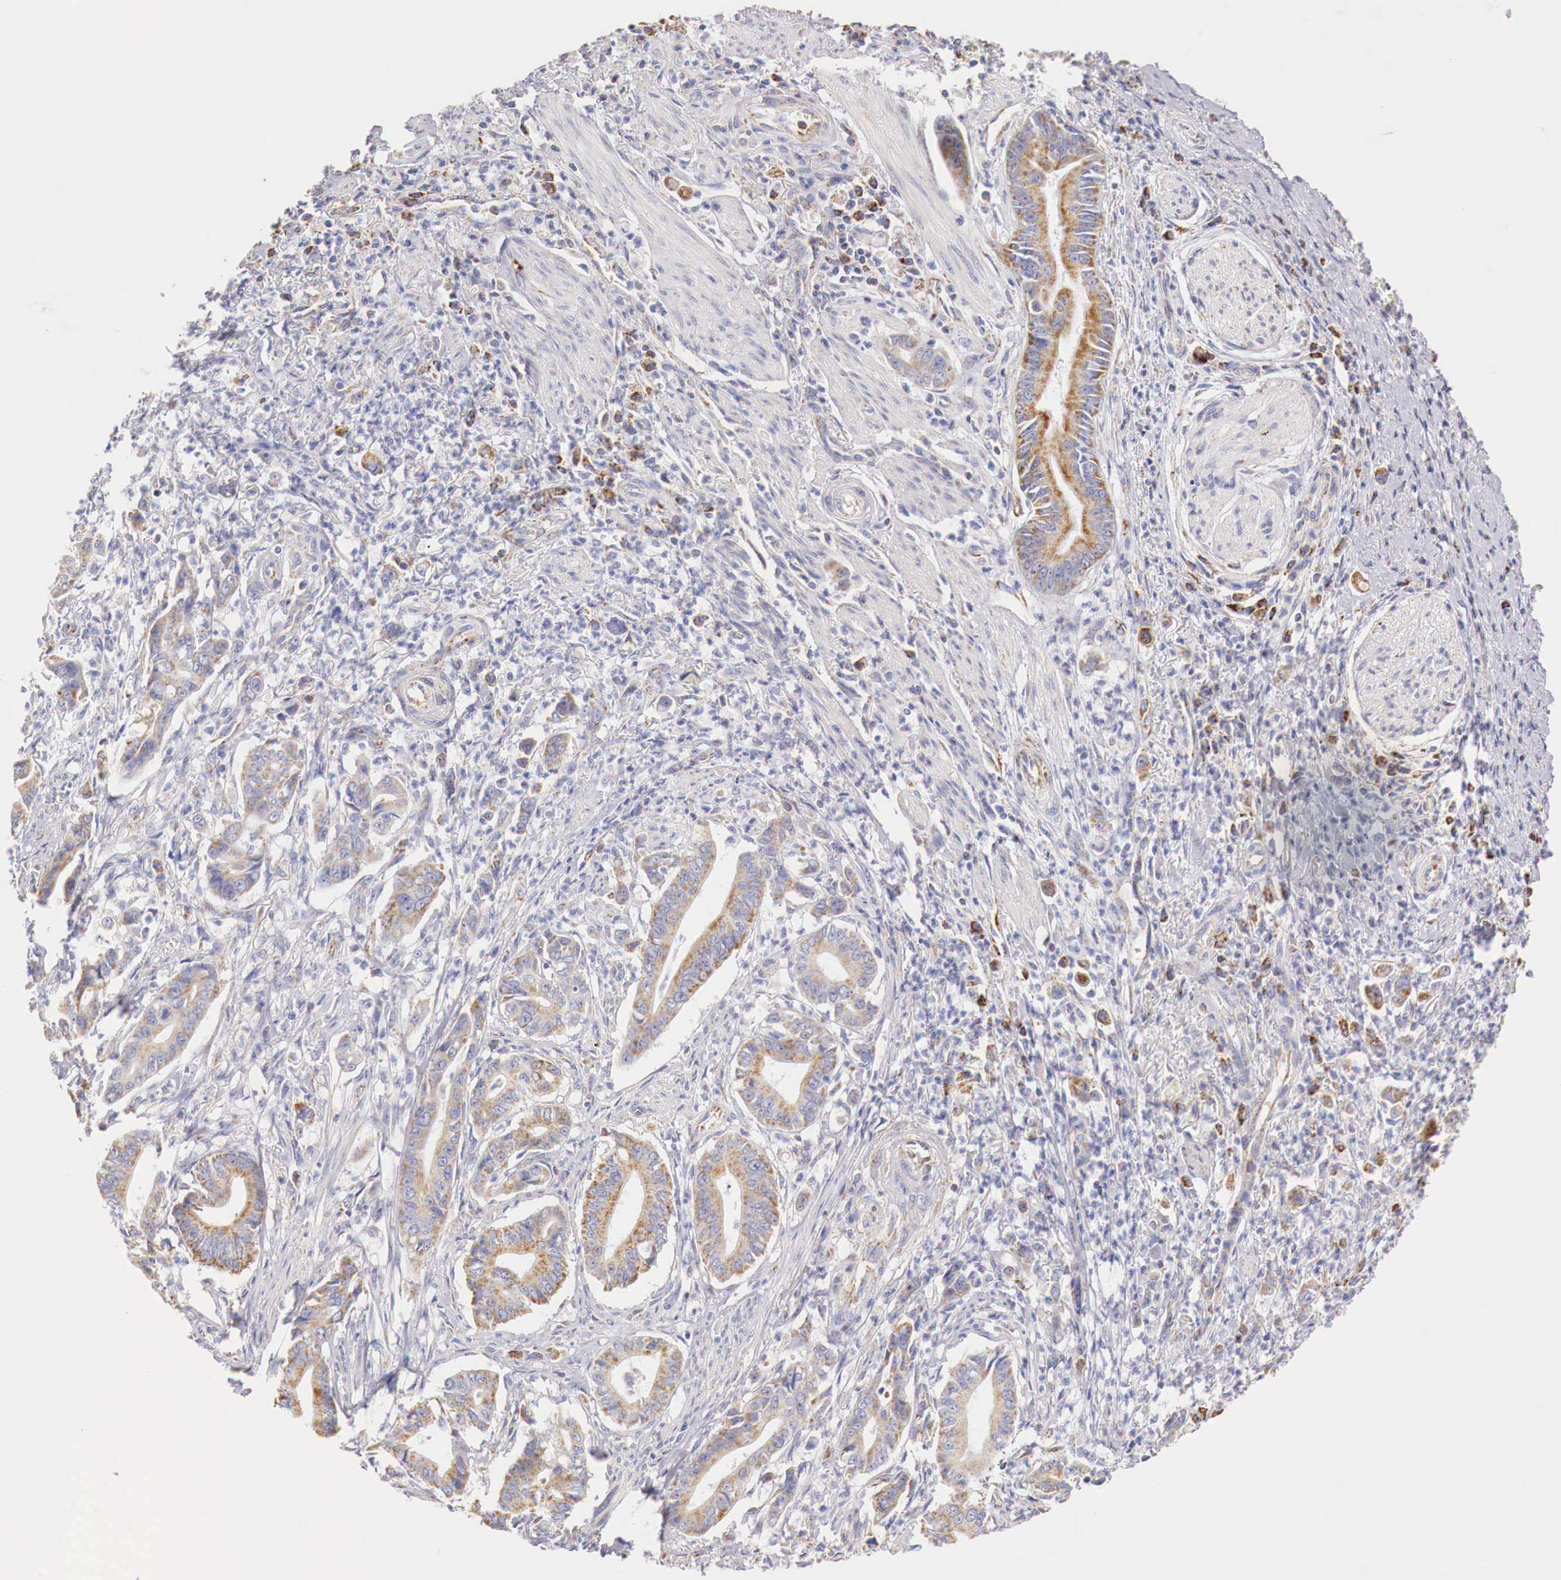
{"staining": {"intensity": "weak", "quantity": "25%-75%", "location": "cytoplasmic/membranous"}, "tissue": "stomach cancer", "cell_type": "Tumor cells", "image_type": "cancer", "snomed": [{"axis": "morphology", "description": "Adenocarcinoma, NOS"}, {"axis": "topography", "description": "Stomach"}], "caption": "The image reveals a brown stain indicating the presence of a protein in the cytoplasmic/membranous of tumor cells in stomach cancer.", "gene": "IDH3G", "patient": {"sex": "female", "age": 76}}